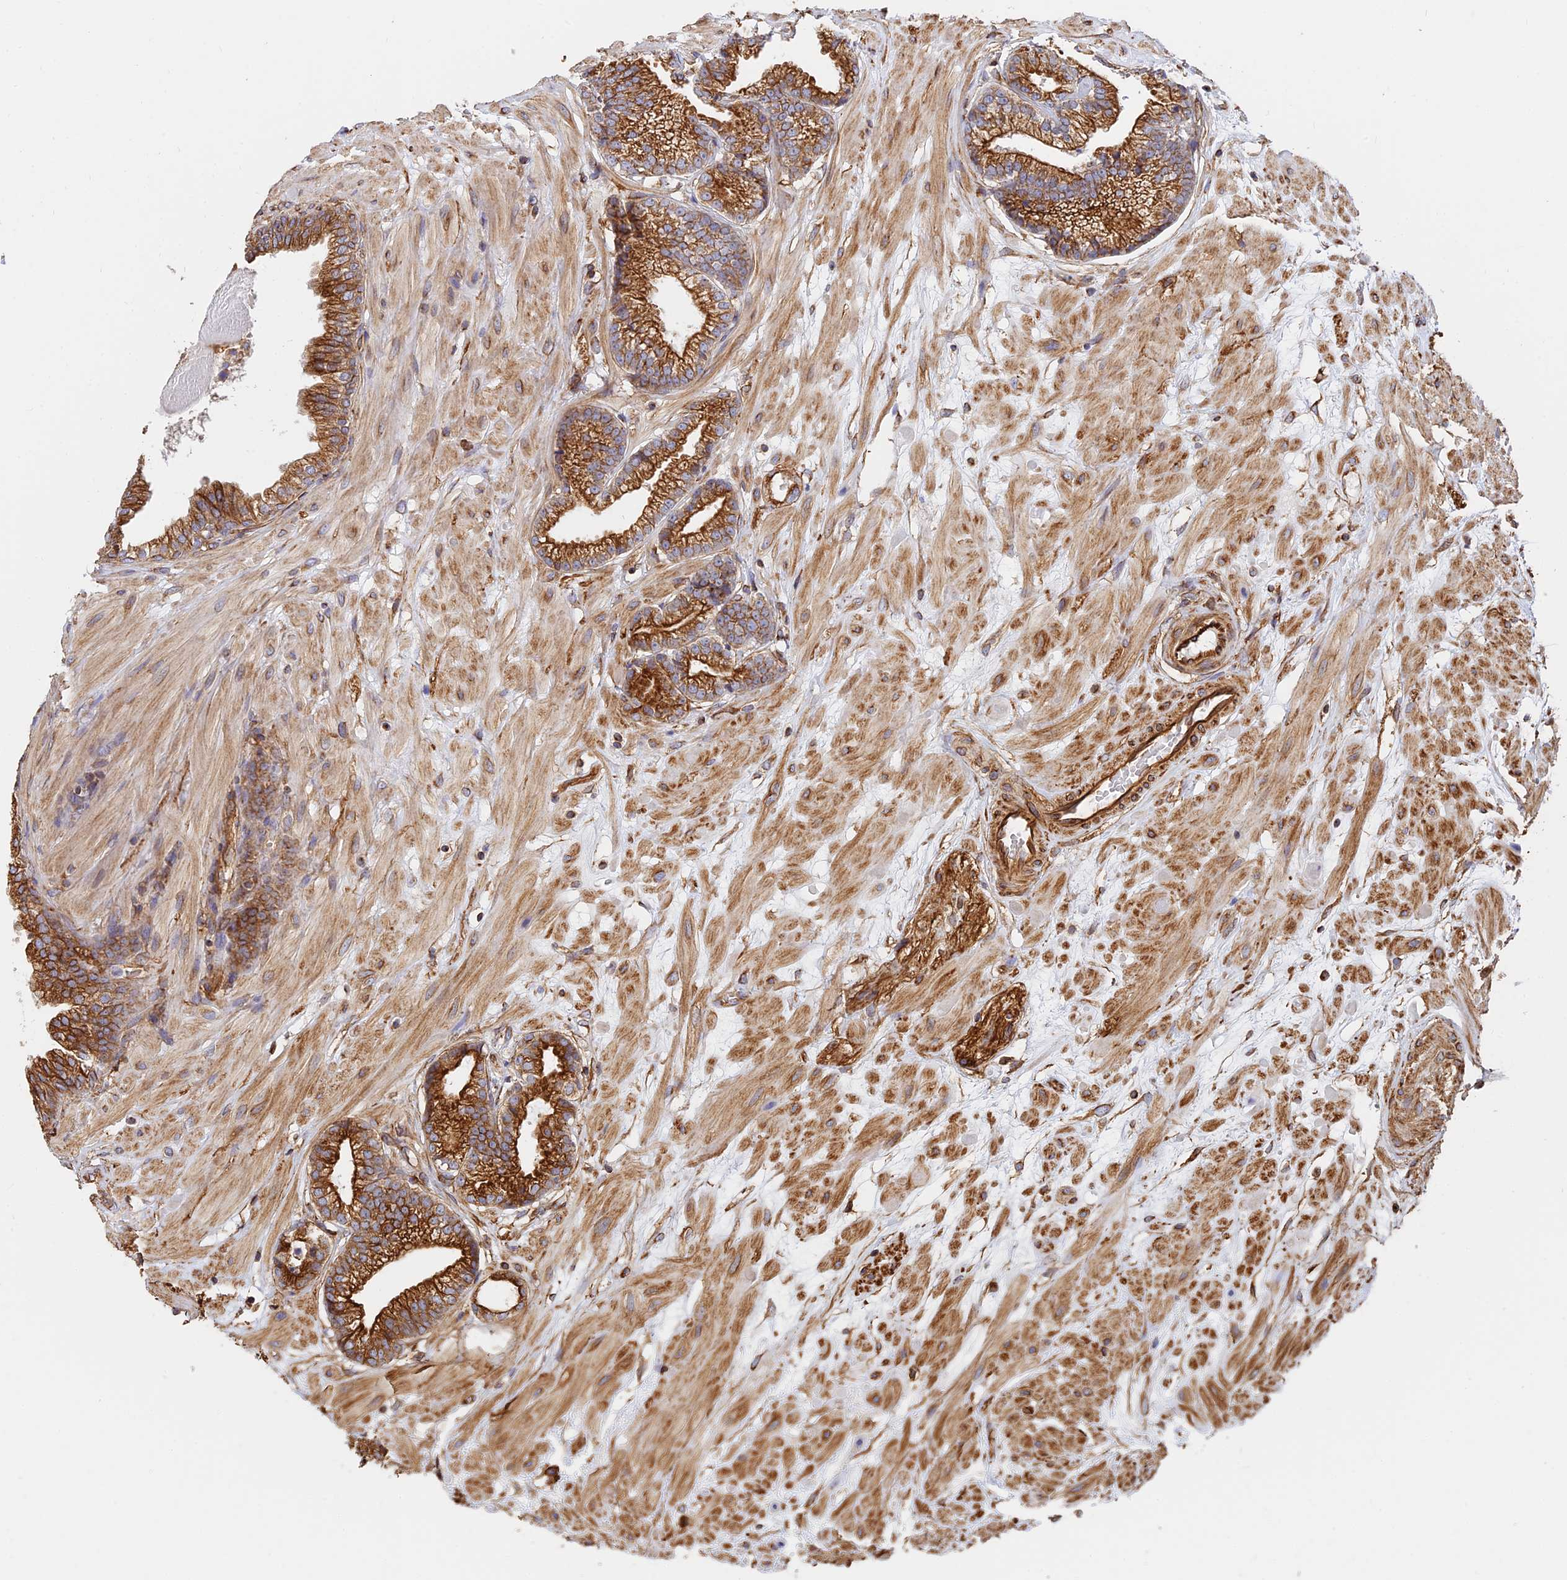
{"staining": {"intensity": "strong", "quantity": ">75%", "location": "cytoplasmic/membranous"}, "tissue": "prostate cancer", "cell_type": "Tumor cells", "image_type": "cancer", "snomed": [{"axis": "morphology", "description": "Adenocarcinoma, Low grade"}, {"axis": "topography", "description": "Prostate"}], "caption": "An image of prostate adenocarcinoma (low-grade) stained for a protein reveals strong cytoplasmic/membranous brown staining in tumor cells.", "gene": "WBP11", "patient": {"sex": "male", "age": 64}}